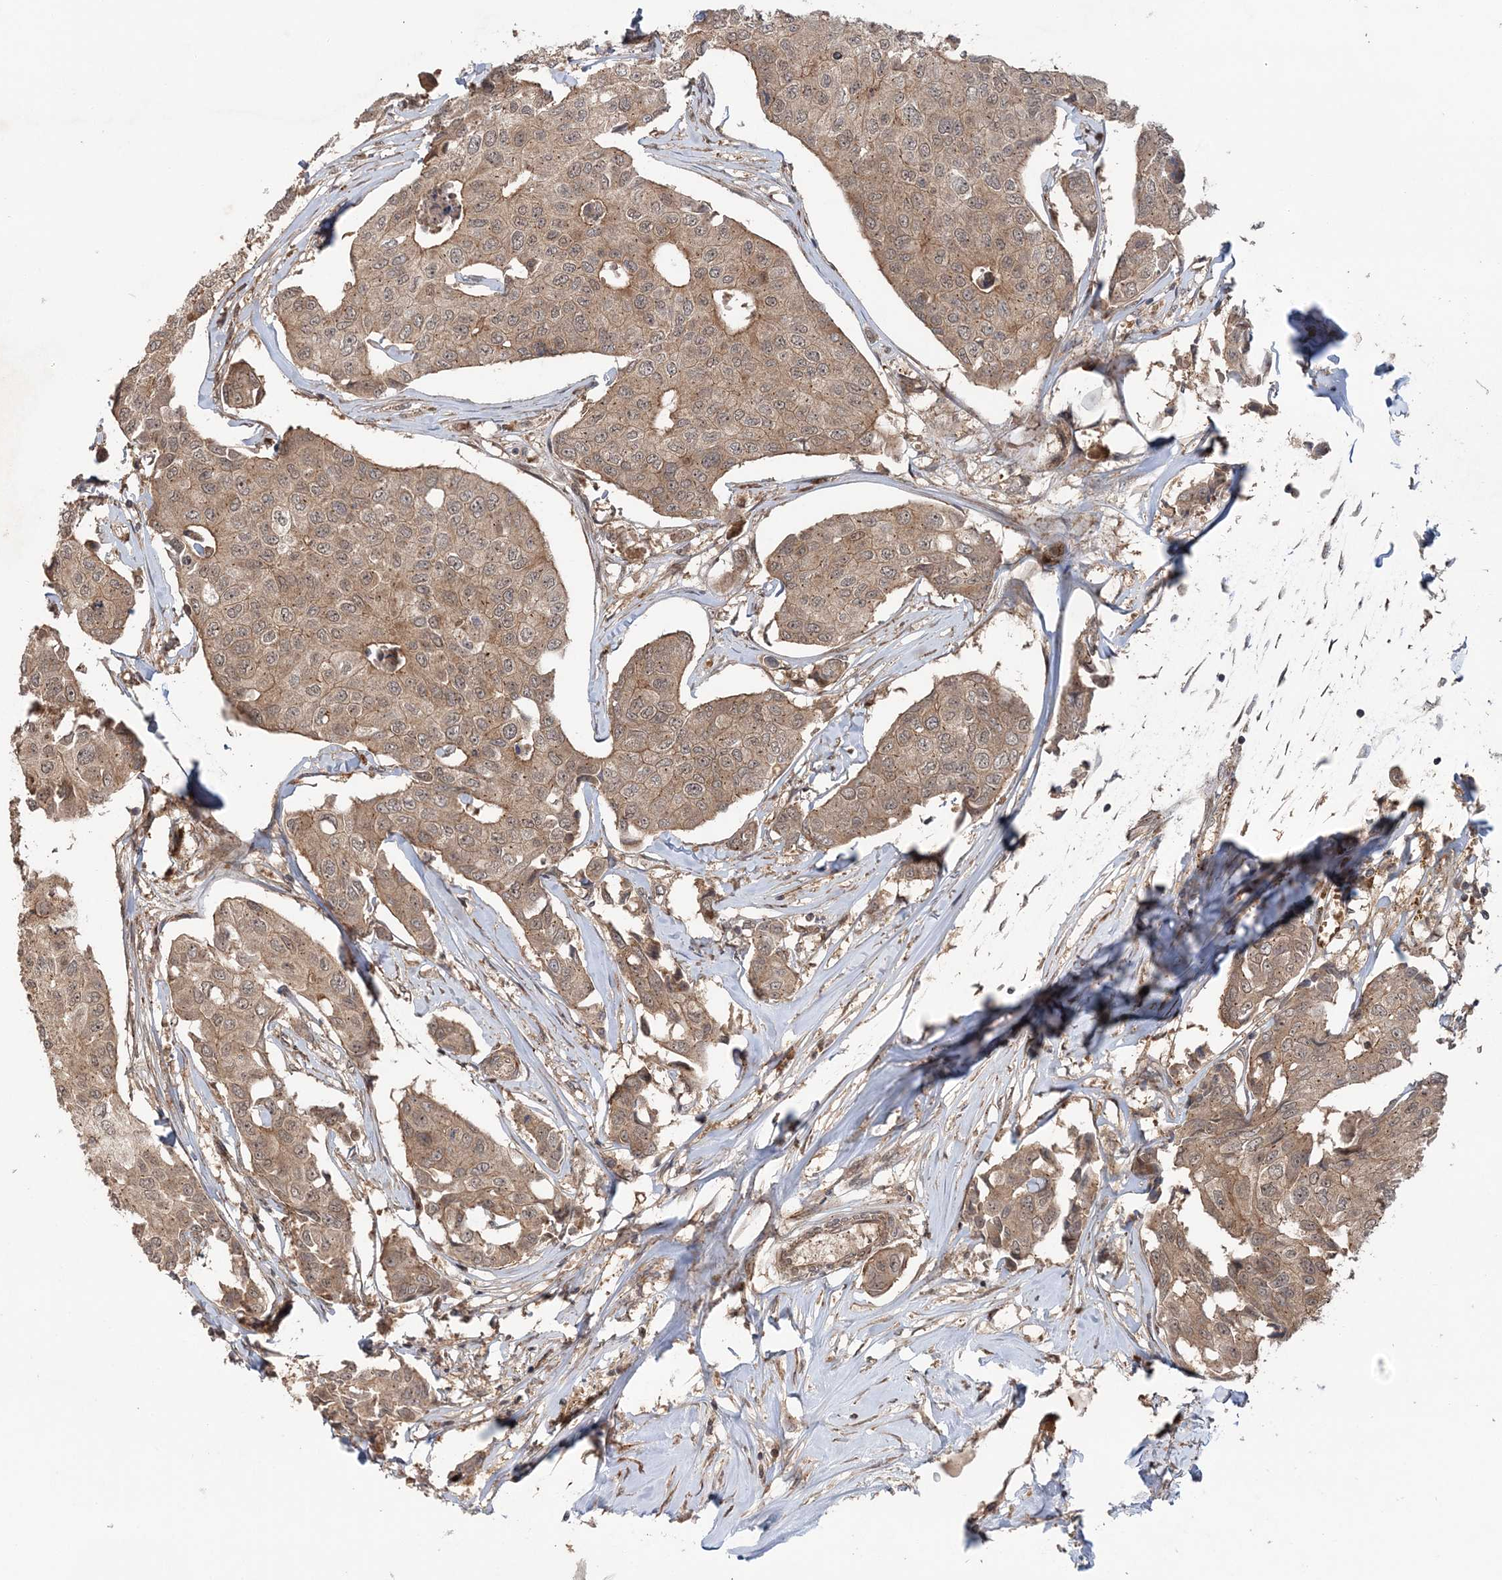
{"staining": {"intensity": "weak", "quantity": ">75%", "location": "cytoplasmic/membranous"}, "tissue": "breast cancer", "cell_type": "Tumor cells", "image_type": "cancer", "snomed": [{"axis": "morphology", "description": "Duct carcinoma"}, {"axis": "topography", "description": "Breast"}], "caption": "An immunohistochemistry photomicrograph of neoplastic tissue is shown. Protein staining in brown highlights weak cytoplasmic/membranous positivity in invasive ductal carcinoma (breast) within tumor cells.", "gene": "UBTD2", "patient": {"sex": "female", "age": 80}}